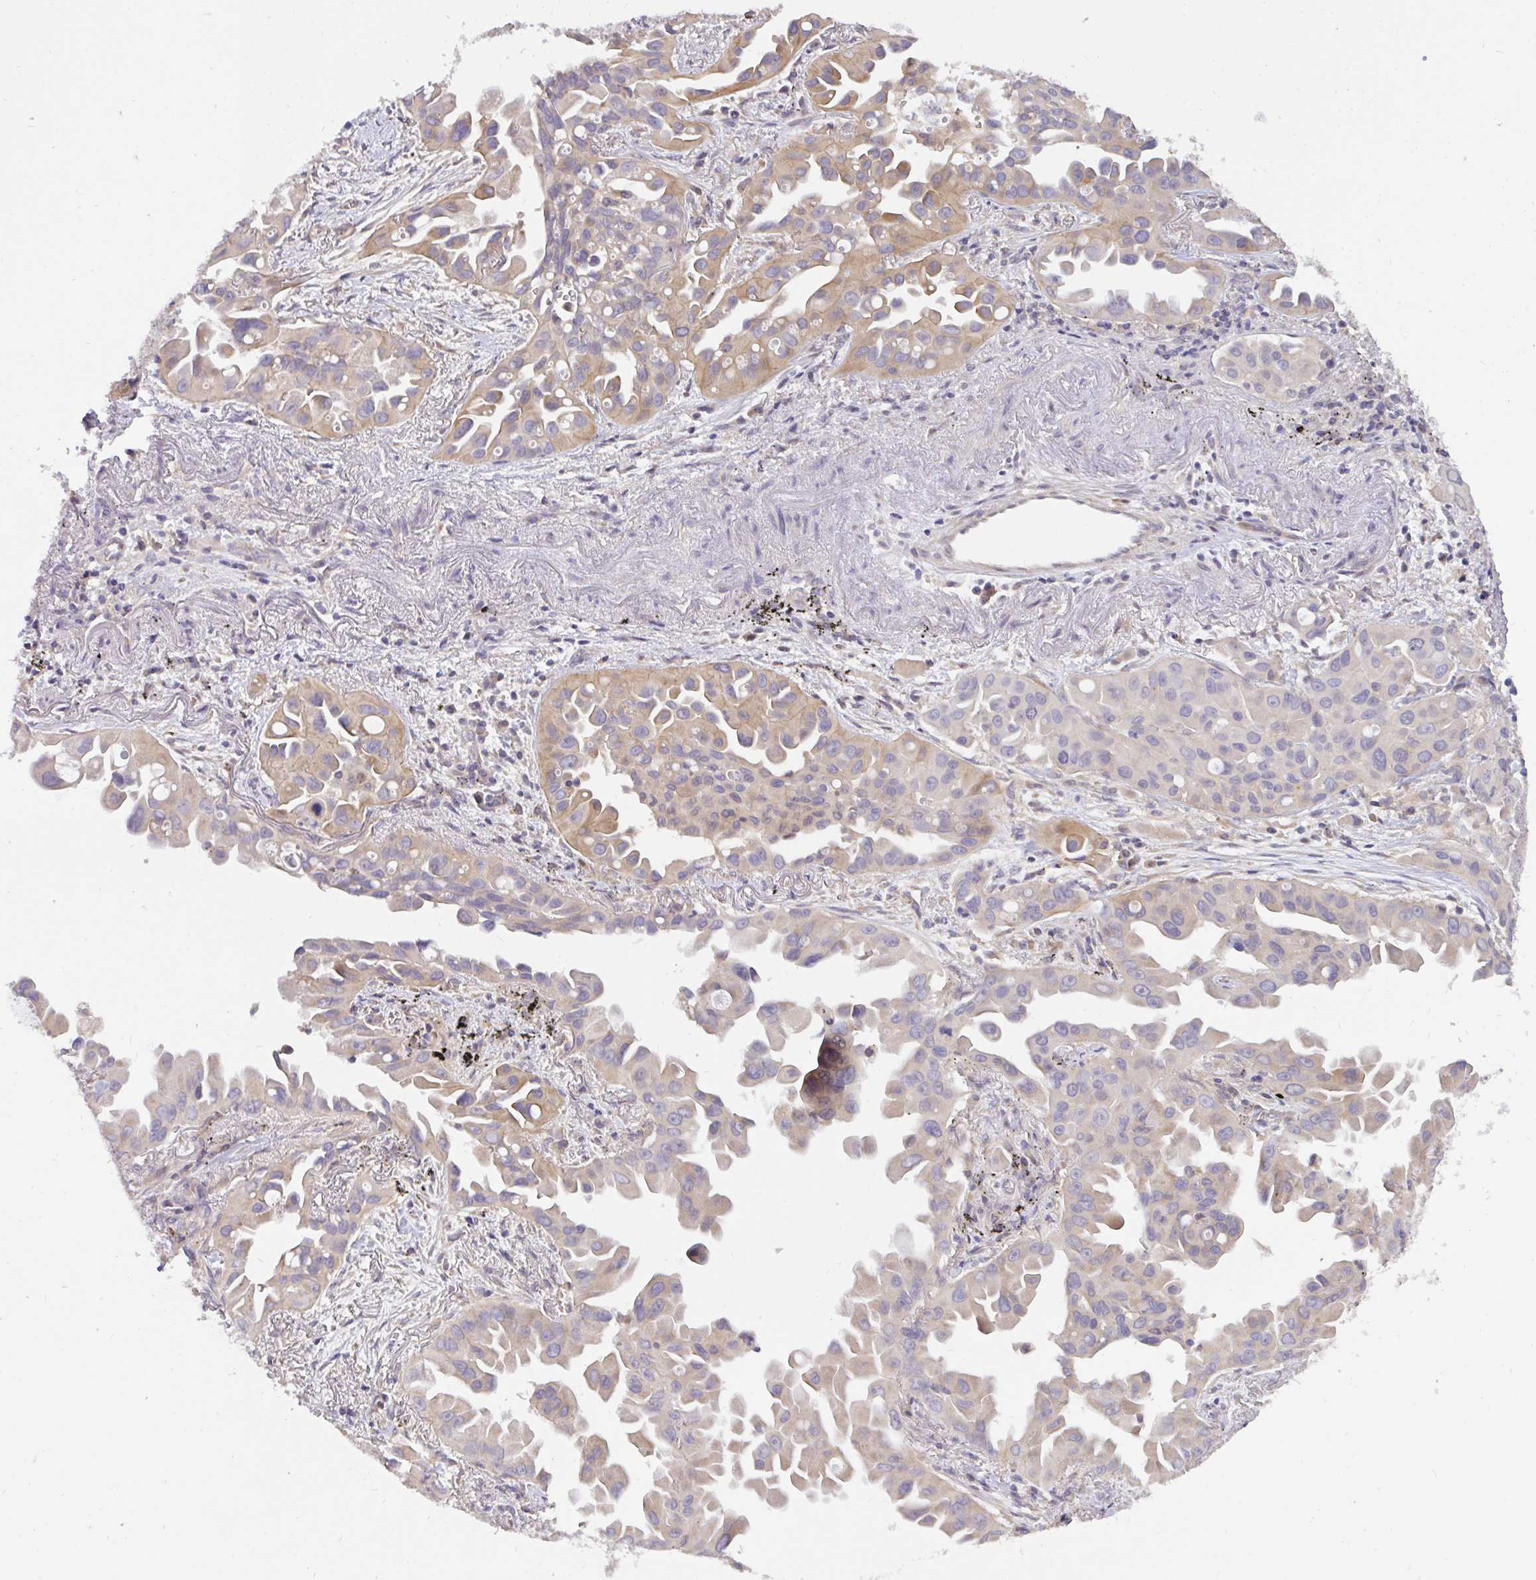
{"staining": {"intensity": "weak", "quantity": "25%-75%", "location": "cytoplasmic/membranous"}, "tissue": "lung cancer", "cell_type": "Tumor cells", "image_type": "cancer", "snomed": [{"axis": "morphology", "description": "Adenocarcinoma, NOS"}, {"axis": "topography", "description": "Lung"}], "caption": "About 25%-75% of tumor cells in lung cancer (adenocarcinoma) demonstrate weak cytoplasmic/membranous protein staining as visualized by brown immunohistochemical staining.", "gene": "C19orf54", "patient": {"sex": "male", "age": 68}}